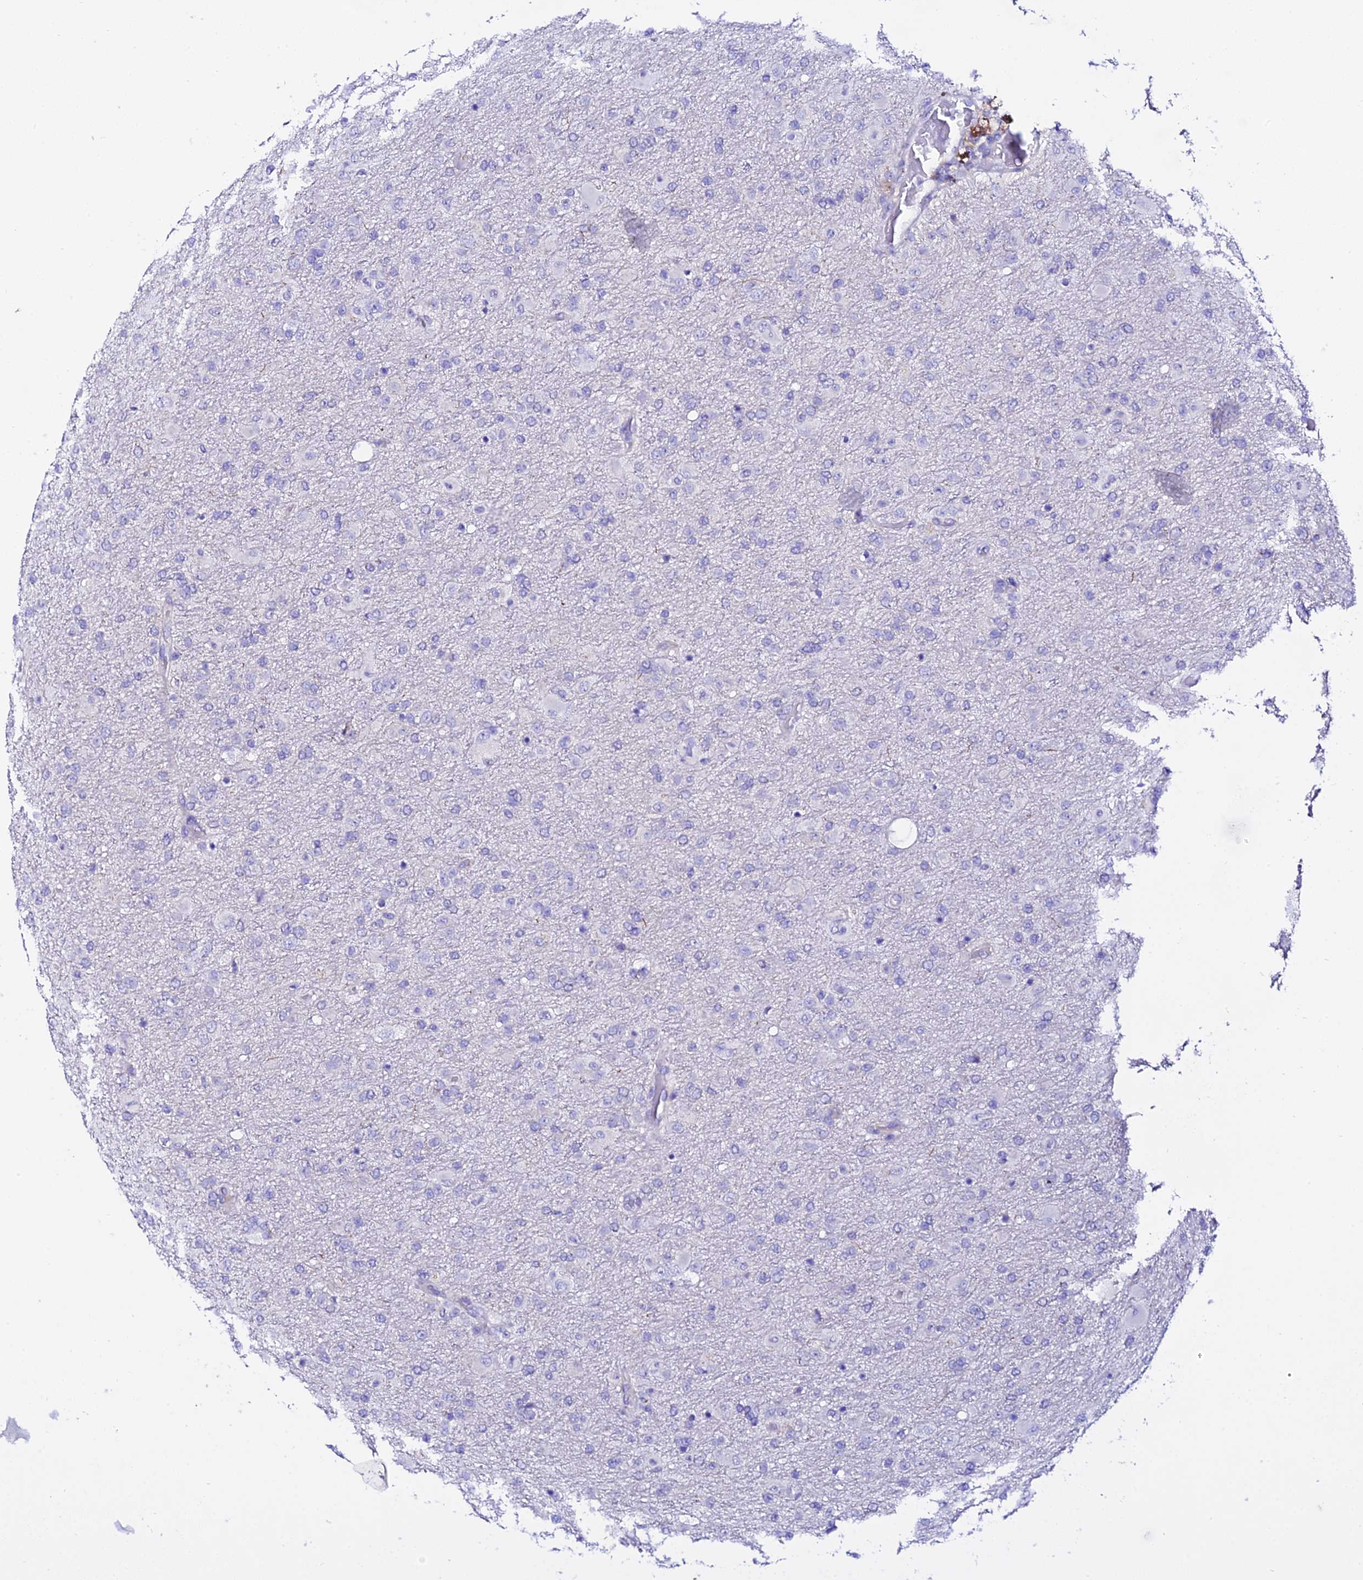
{"staining": {"intensity": "negative", "quantity": "none", "location": "none"}, "tissue": "glioma", "cell_type": "Tumor cells", "image_type": "cancer", "snomed": [{"axis": "morphology", "description": "Glioma, malignant, Low grade"}, {"axis": "topography", "description": "Brain"}], "caption": "Tumor cells show no significant protein expression in low-grade glioma (malignant). (Brightfield microscopy of DAB (3,3'-diaminobenzidine) IHC at high magnification).", "gene": "TMEM117", "patient": {"sex": "male", "age": 65}}